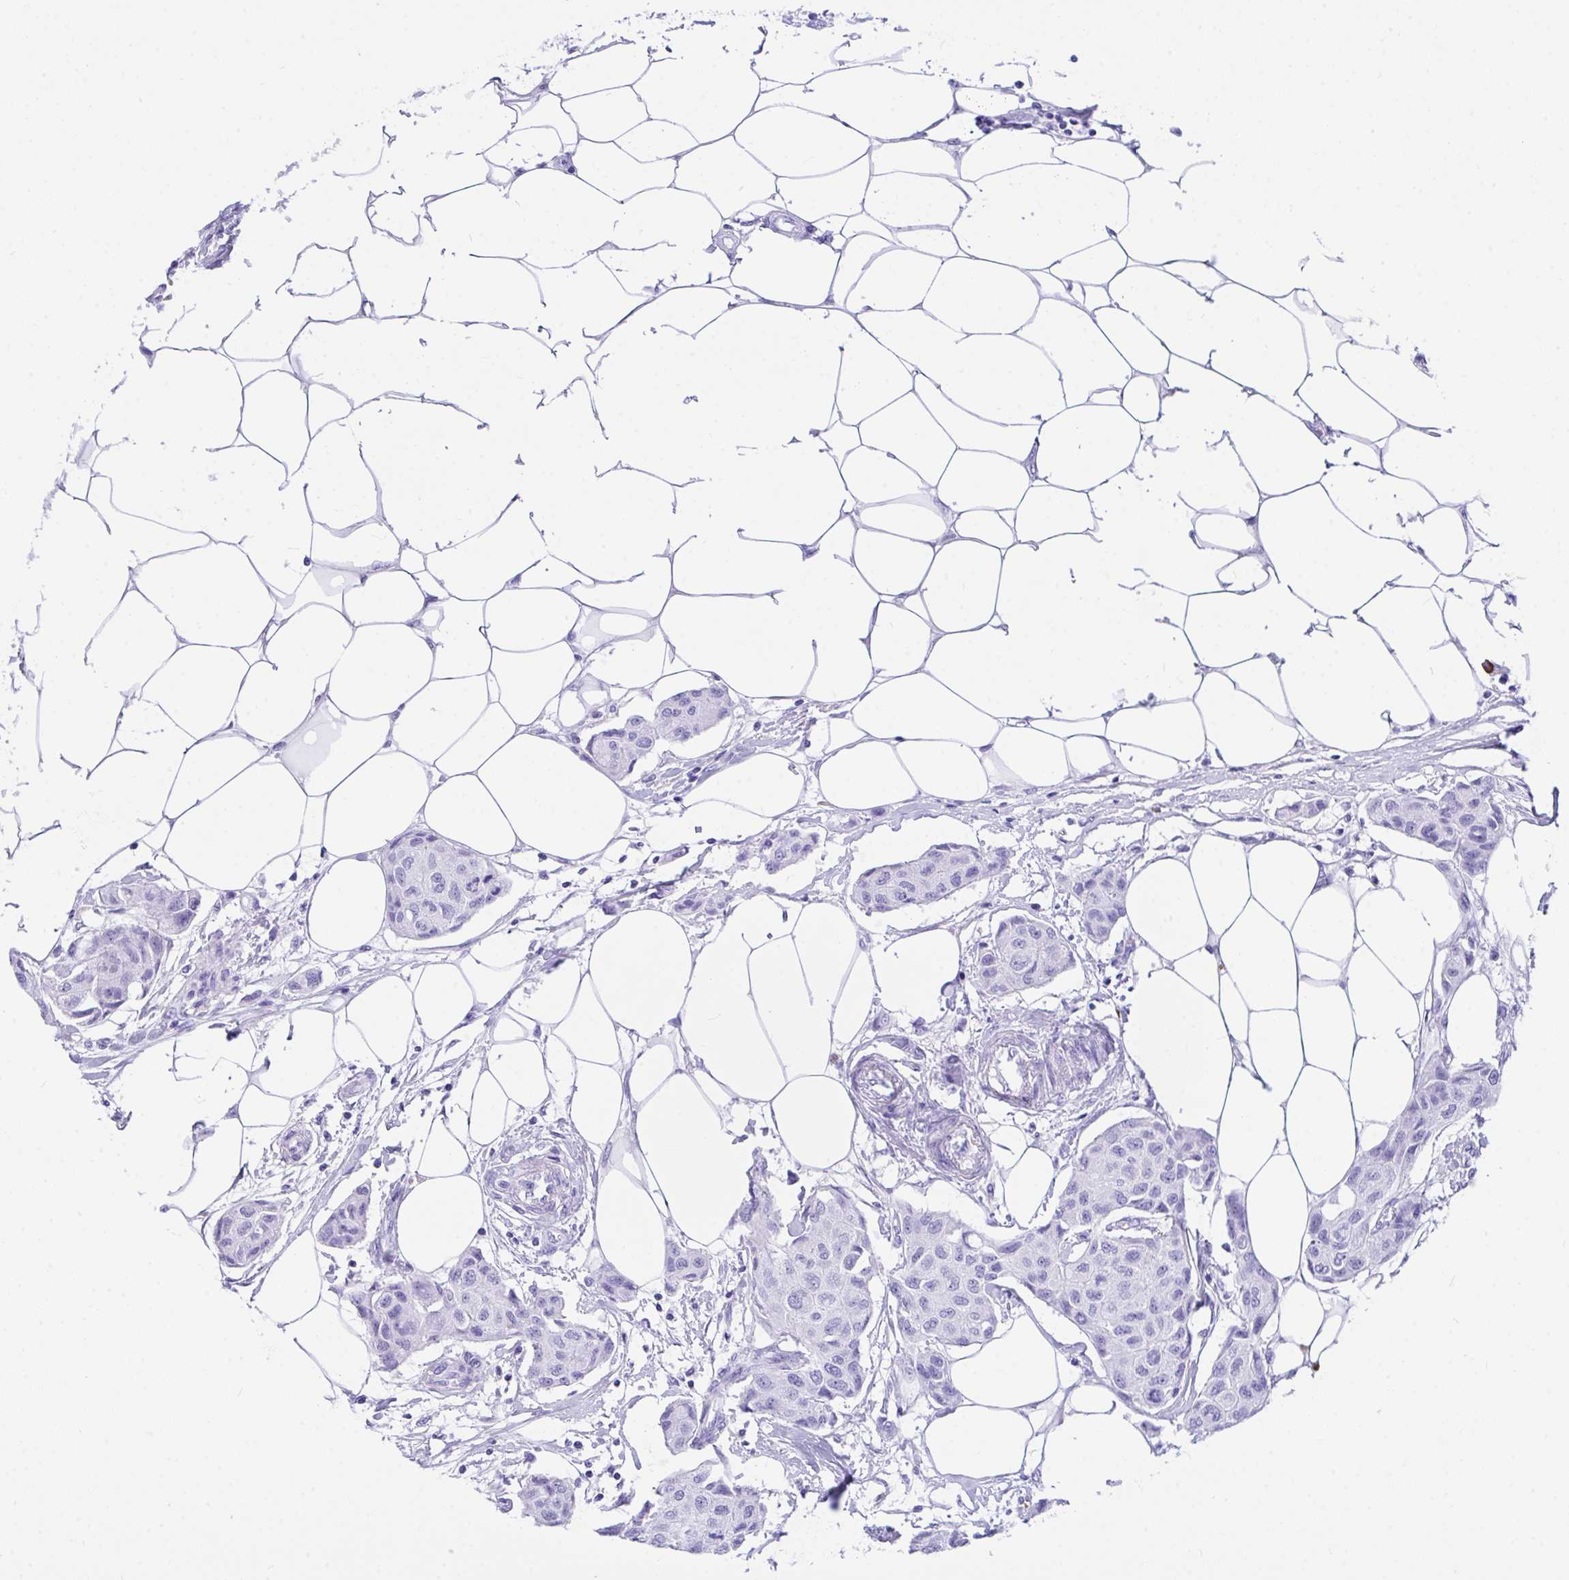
{"staining": {"intensity": "negative", "quantity": "none", "location": "none"}, "tissue": "breast cancer", "cell_type": "Tumor cells", "image_type": "cancer", "snomed": [{"axis": "morphology", "description": "Duct carcinoma"}, {"axis": "topography", "description": "Breast"}, {"axis": "topography", "description": "Lymph node"}], "caption": "The image shows no significant positivity in tumor cells of infiltrating ductal carcinoma (breast).", "gene": "BEST4", "patient": {"sex": "female", "age": 80}}